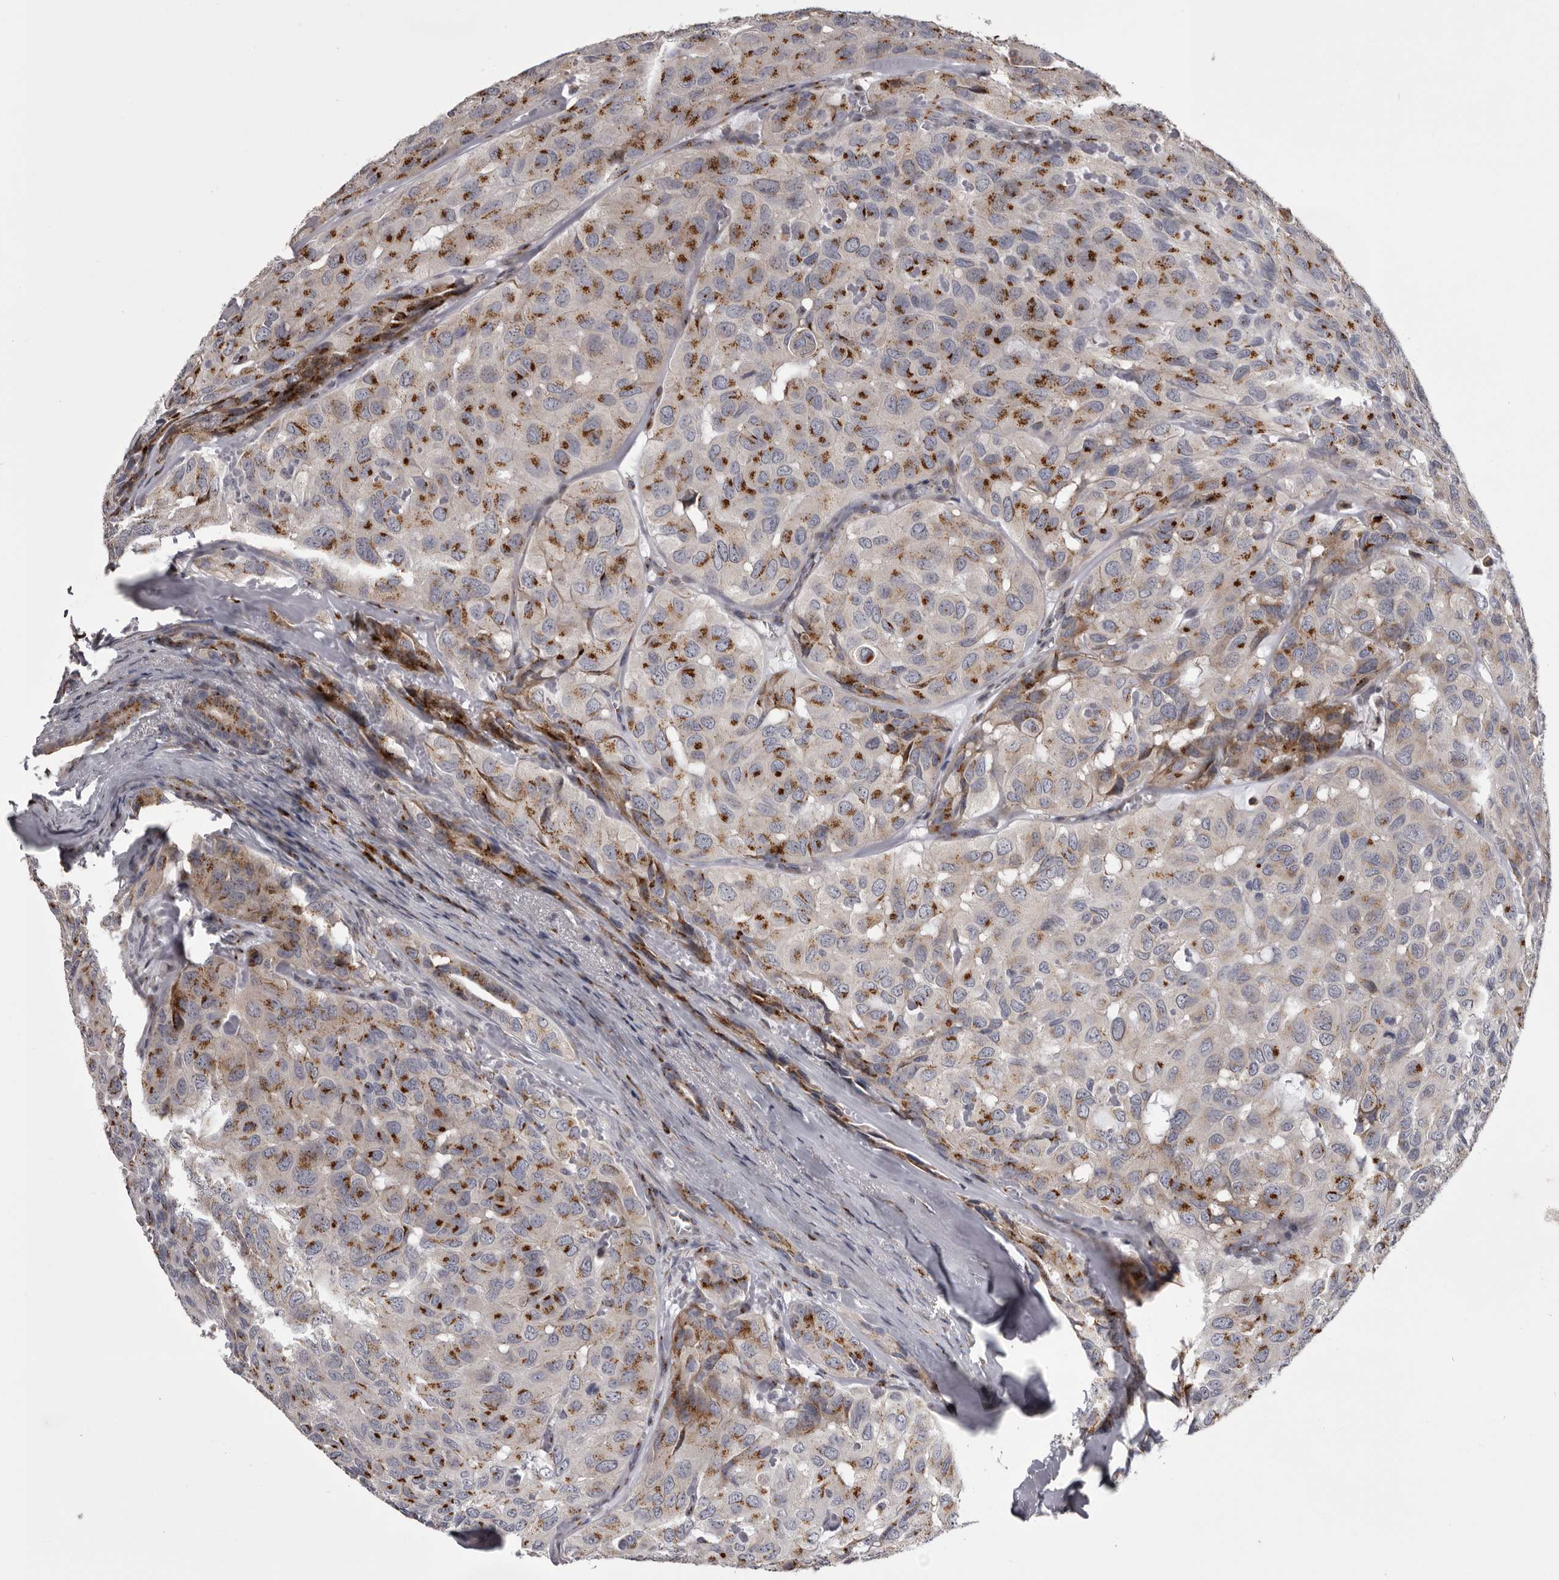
{"staining": {"intensity": "strong", "quantity": "25%-75%", "location": "cytoplasmic/membranous"}, "tissue": "head and neck cancer", "cell_type": "Tumor cells", "image_type": "cancer", "snomed": [{"axis": "morphology", "description": "Adenocarcinoma, NOS"}, {"axis": "topography", "description": "Salivary gland, NOS"}, {"axis": "topography", "description": "Head-Neck"}], "caption": "Approximately 25%-75% of tumor cells in human head and neck cancer (adenocarcinoma) display strong cytoplasmic/membranous protein staining as visualized by brown immunohistochemical staining.", "gene": "WDR47", "patient": {"sex": "female", "age": 76}}